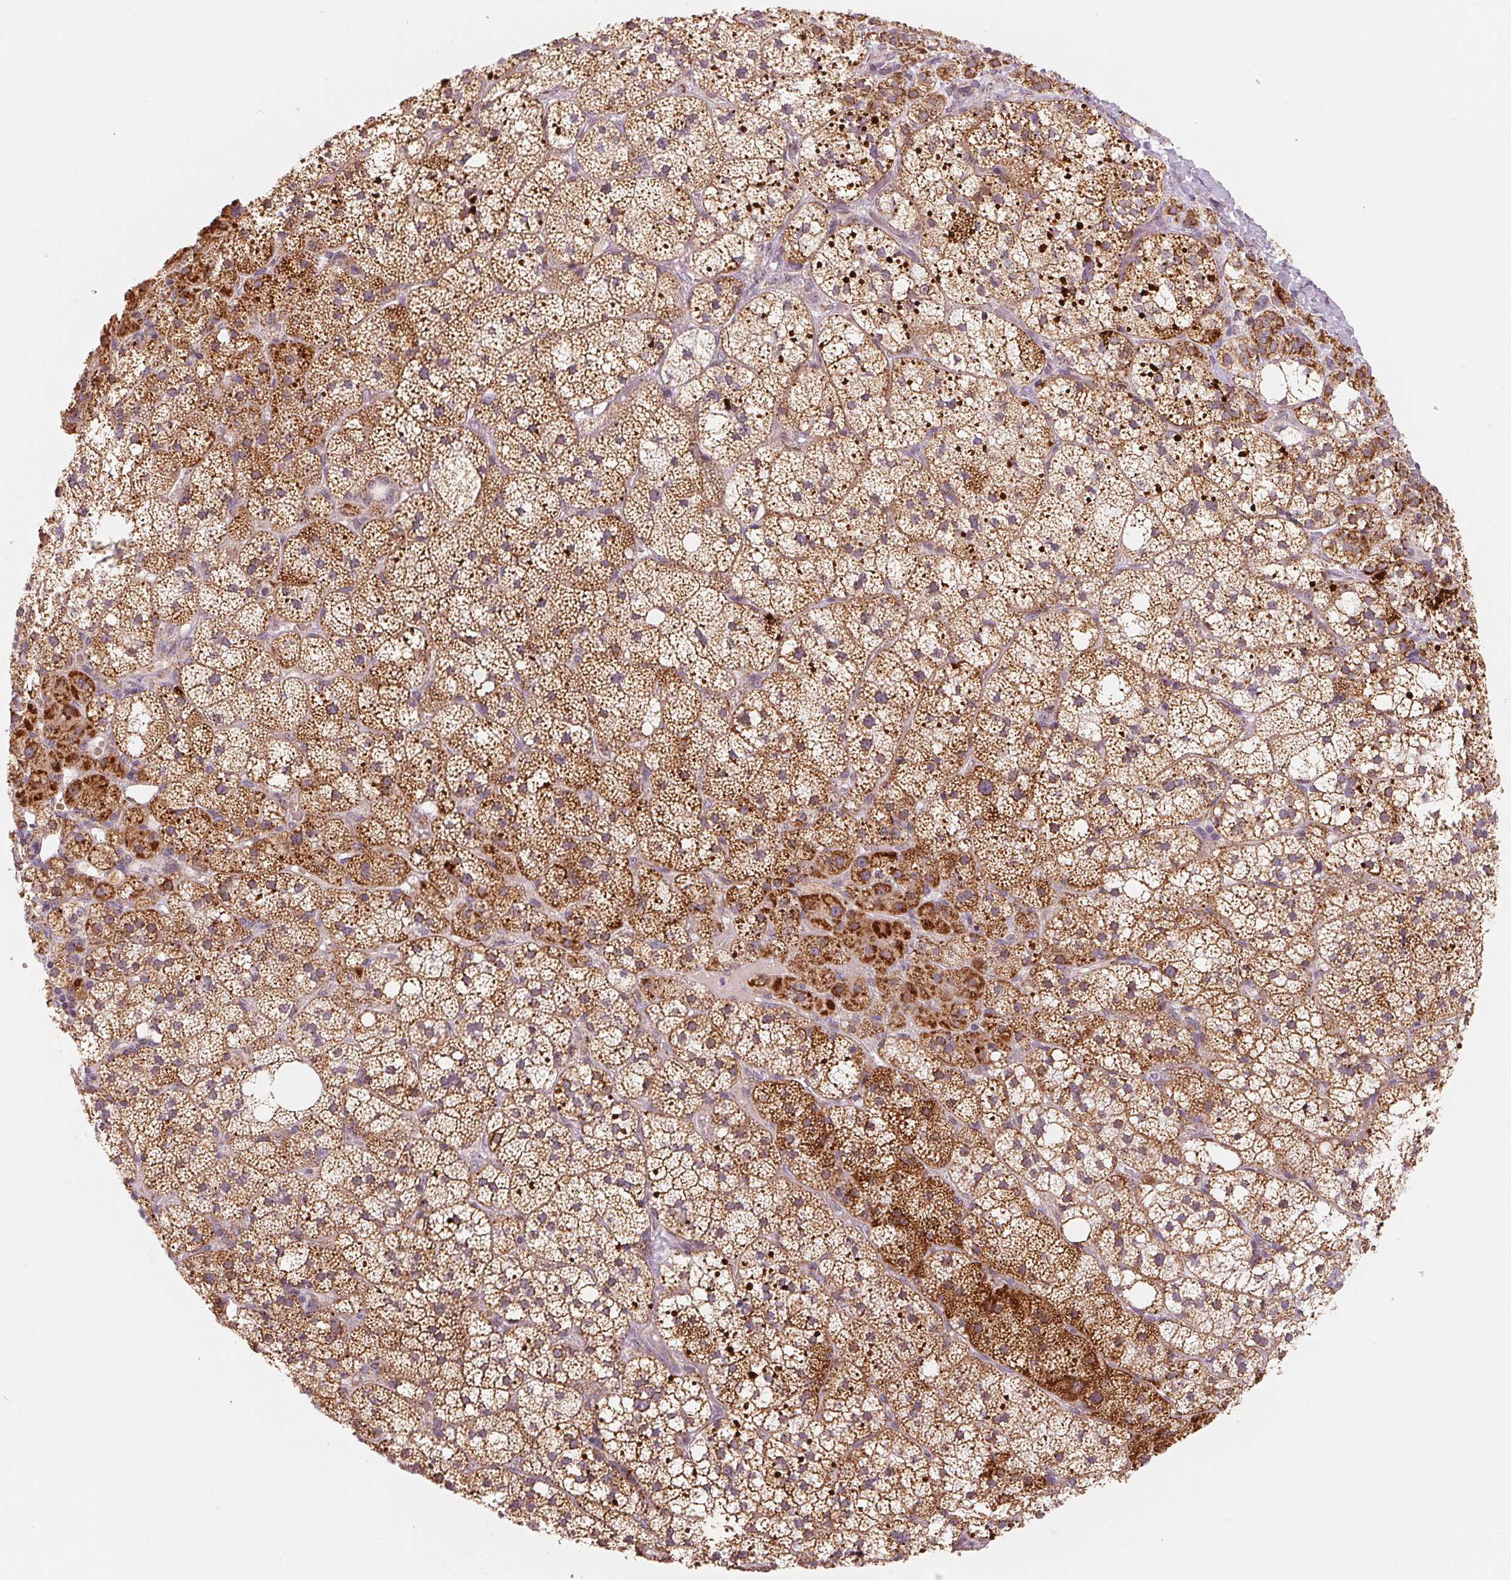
{"staining": {"intensity": "moderate", "quantity": ">75%", "location": "cytoplasmic/membranous"}, "tissue": "adrenal gland", "cell_type": "Glandular cells", "image_type": "normal", "snomed": [{"axis": "morphology", "description": "Normal tissue, NOS"}, {"axis": "topography", "description": "Adrenal gland"}], "caption": "Immunohistochemistry (DAB) staining of normal human adrenal gland demonstrates moderate cytoplasmic/membranous protein positivity in about >75% of glandular cells. (Stains: DAB in brown, nuclei in blue, Microscopy: brightfield microscopy at high magnification).", "gene": "HINT2", "patient": {"sex": "male", "age": 53}}